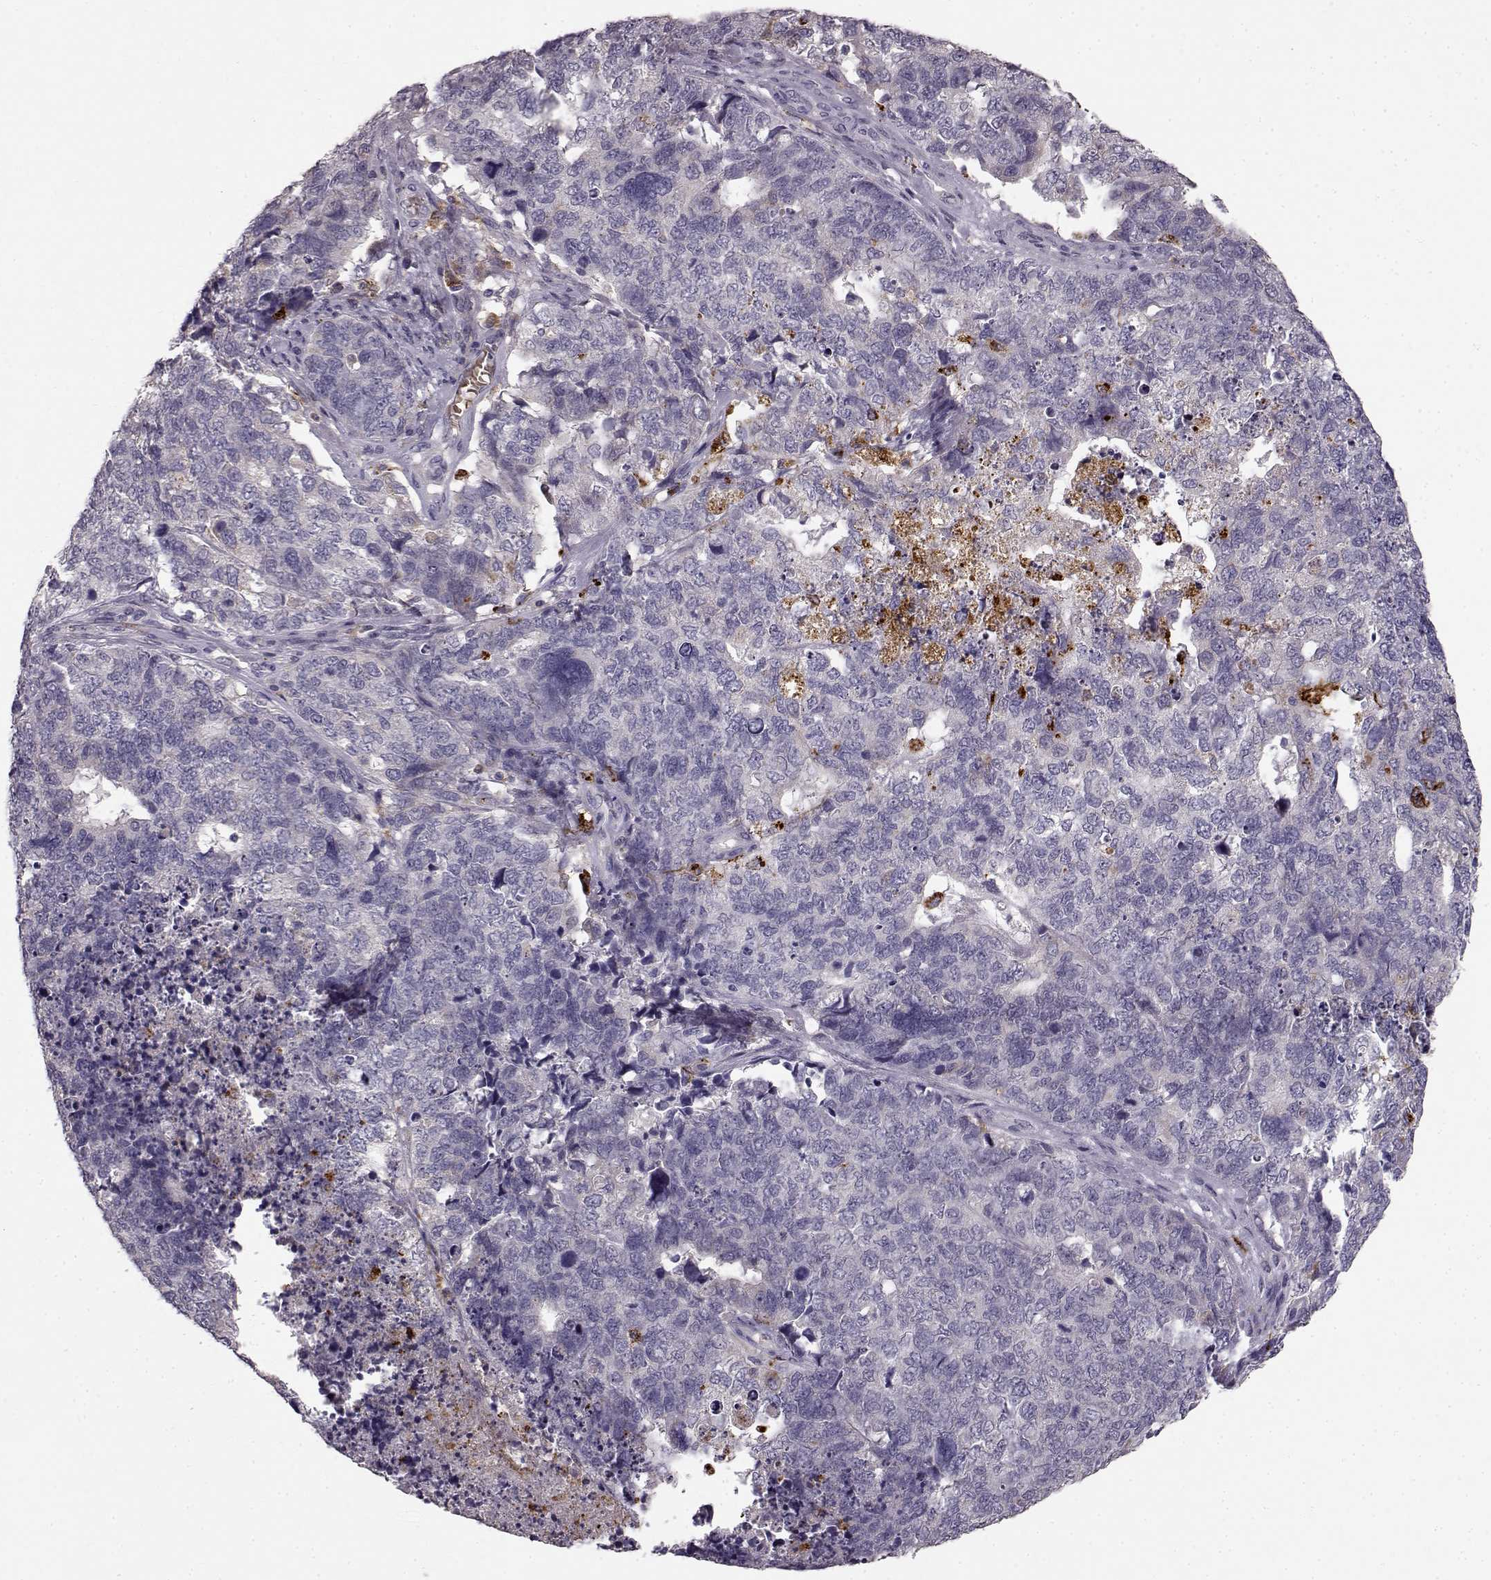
{"staining": {"intensity": "negative", "quantity": "none", "location": "none"}, "tissue": "cervical cancer", "cell_type": "Tumor cells", "image_type": "cancer", "snomed": [{"axis": "morphology", "description": "Squamous cell carcinoma, NOS"}, {"axis": "topography", "description": "Cervix"}], "caption": "IHC of cervical squamous cell carcinoma shows no positivity in tumor cells. Nuclei are stained in blue.", "gene": "CCNF", "patient": {"sex": "female", "age": 63}}